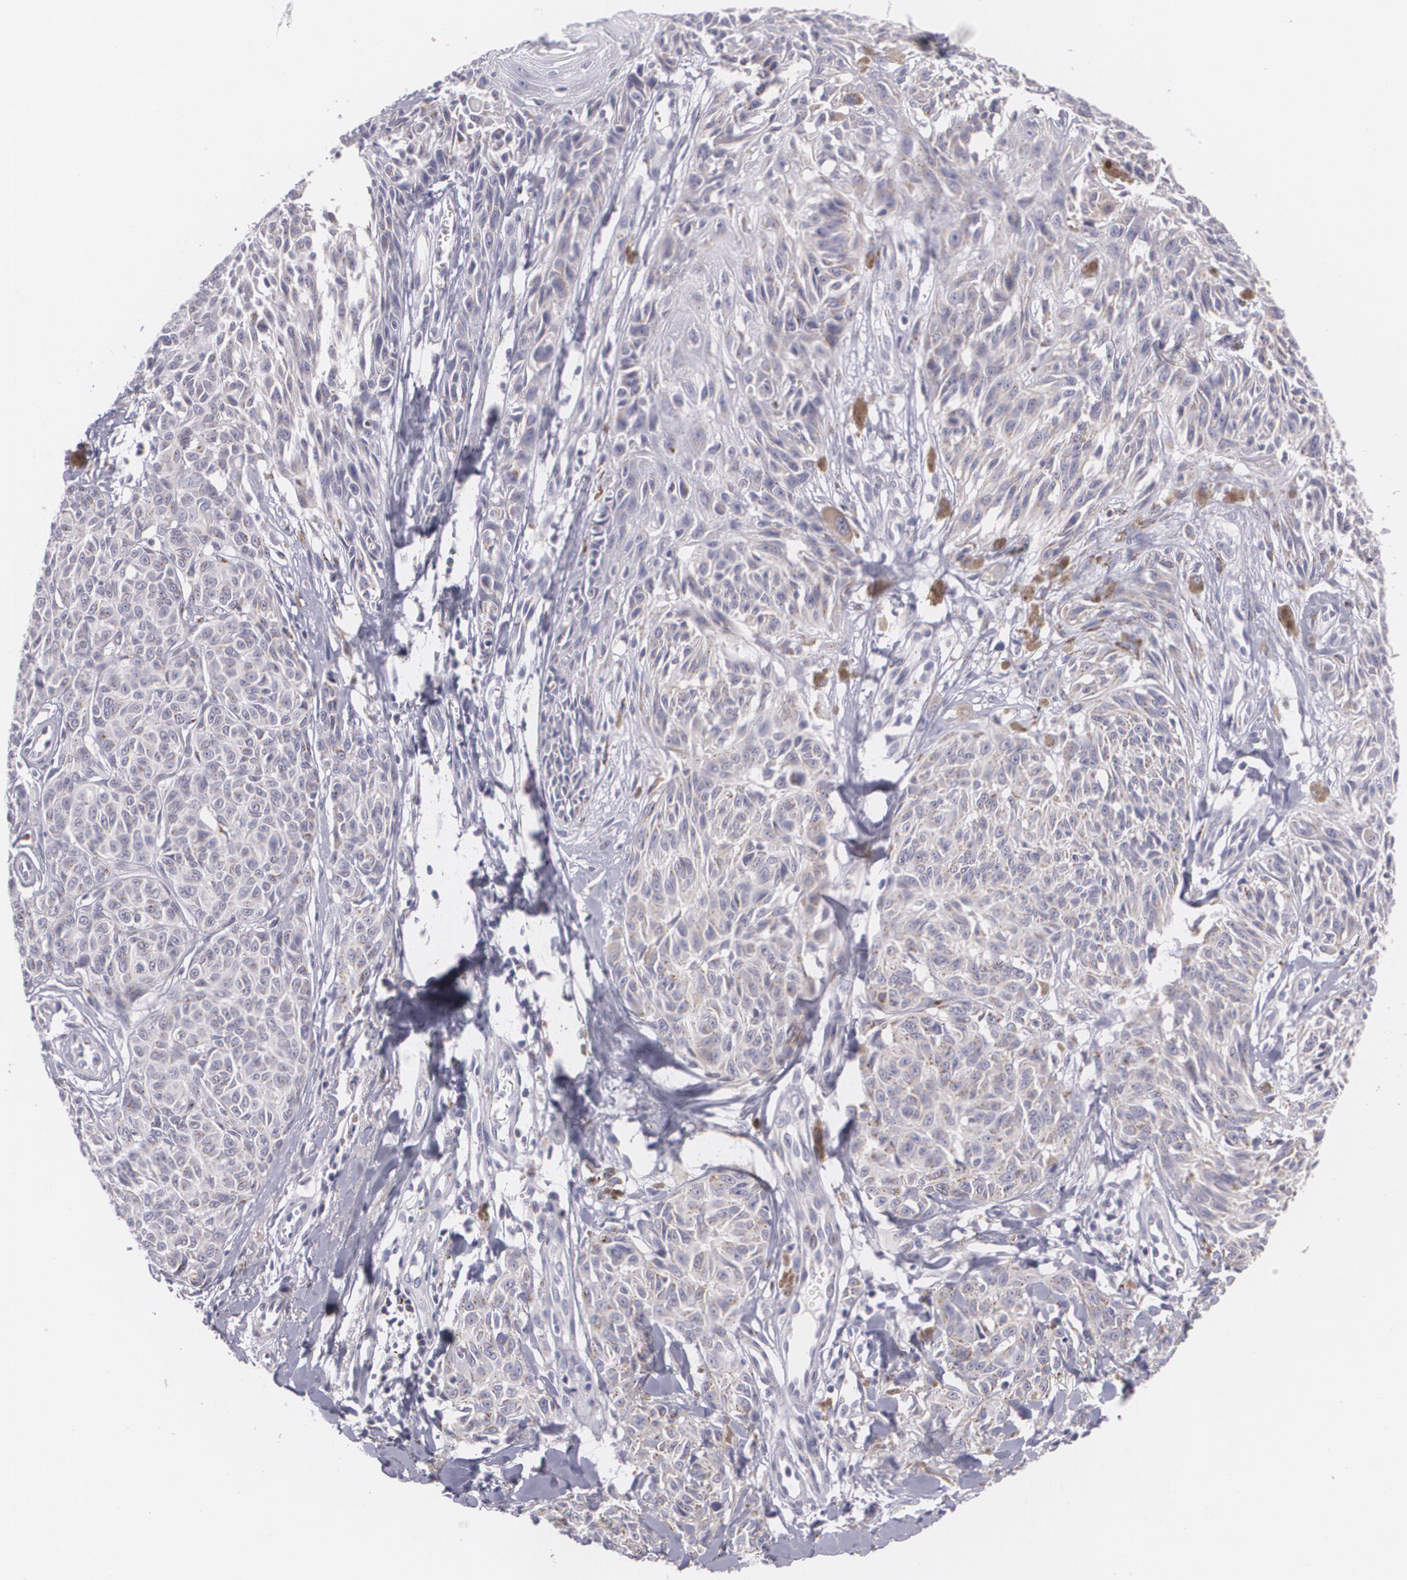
{"staining": {"intensity": "weak", "quantity": ">75%", "location": "cytoplasmic/membranous"}, "tissue": "melanoma", "cell_type": "Tumor cells", "image_type": "cancer", "snomed": [{"axis": "morphology", "description": "Malignant melanoma, NOS"}, {"axis": "topography", "description": "Skin"}], "caption": "DAB (3,3'-diaminobenzidine) immunohistochemical staining of melanoma displays weak cytoplasmic/membranous protein staining in about >75% of tumor cells.", "gene": "CILK1", "patient": {"sex": "female", "age": 77}}